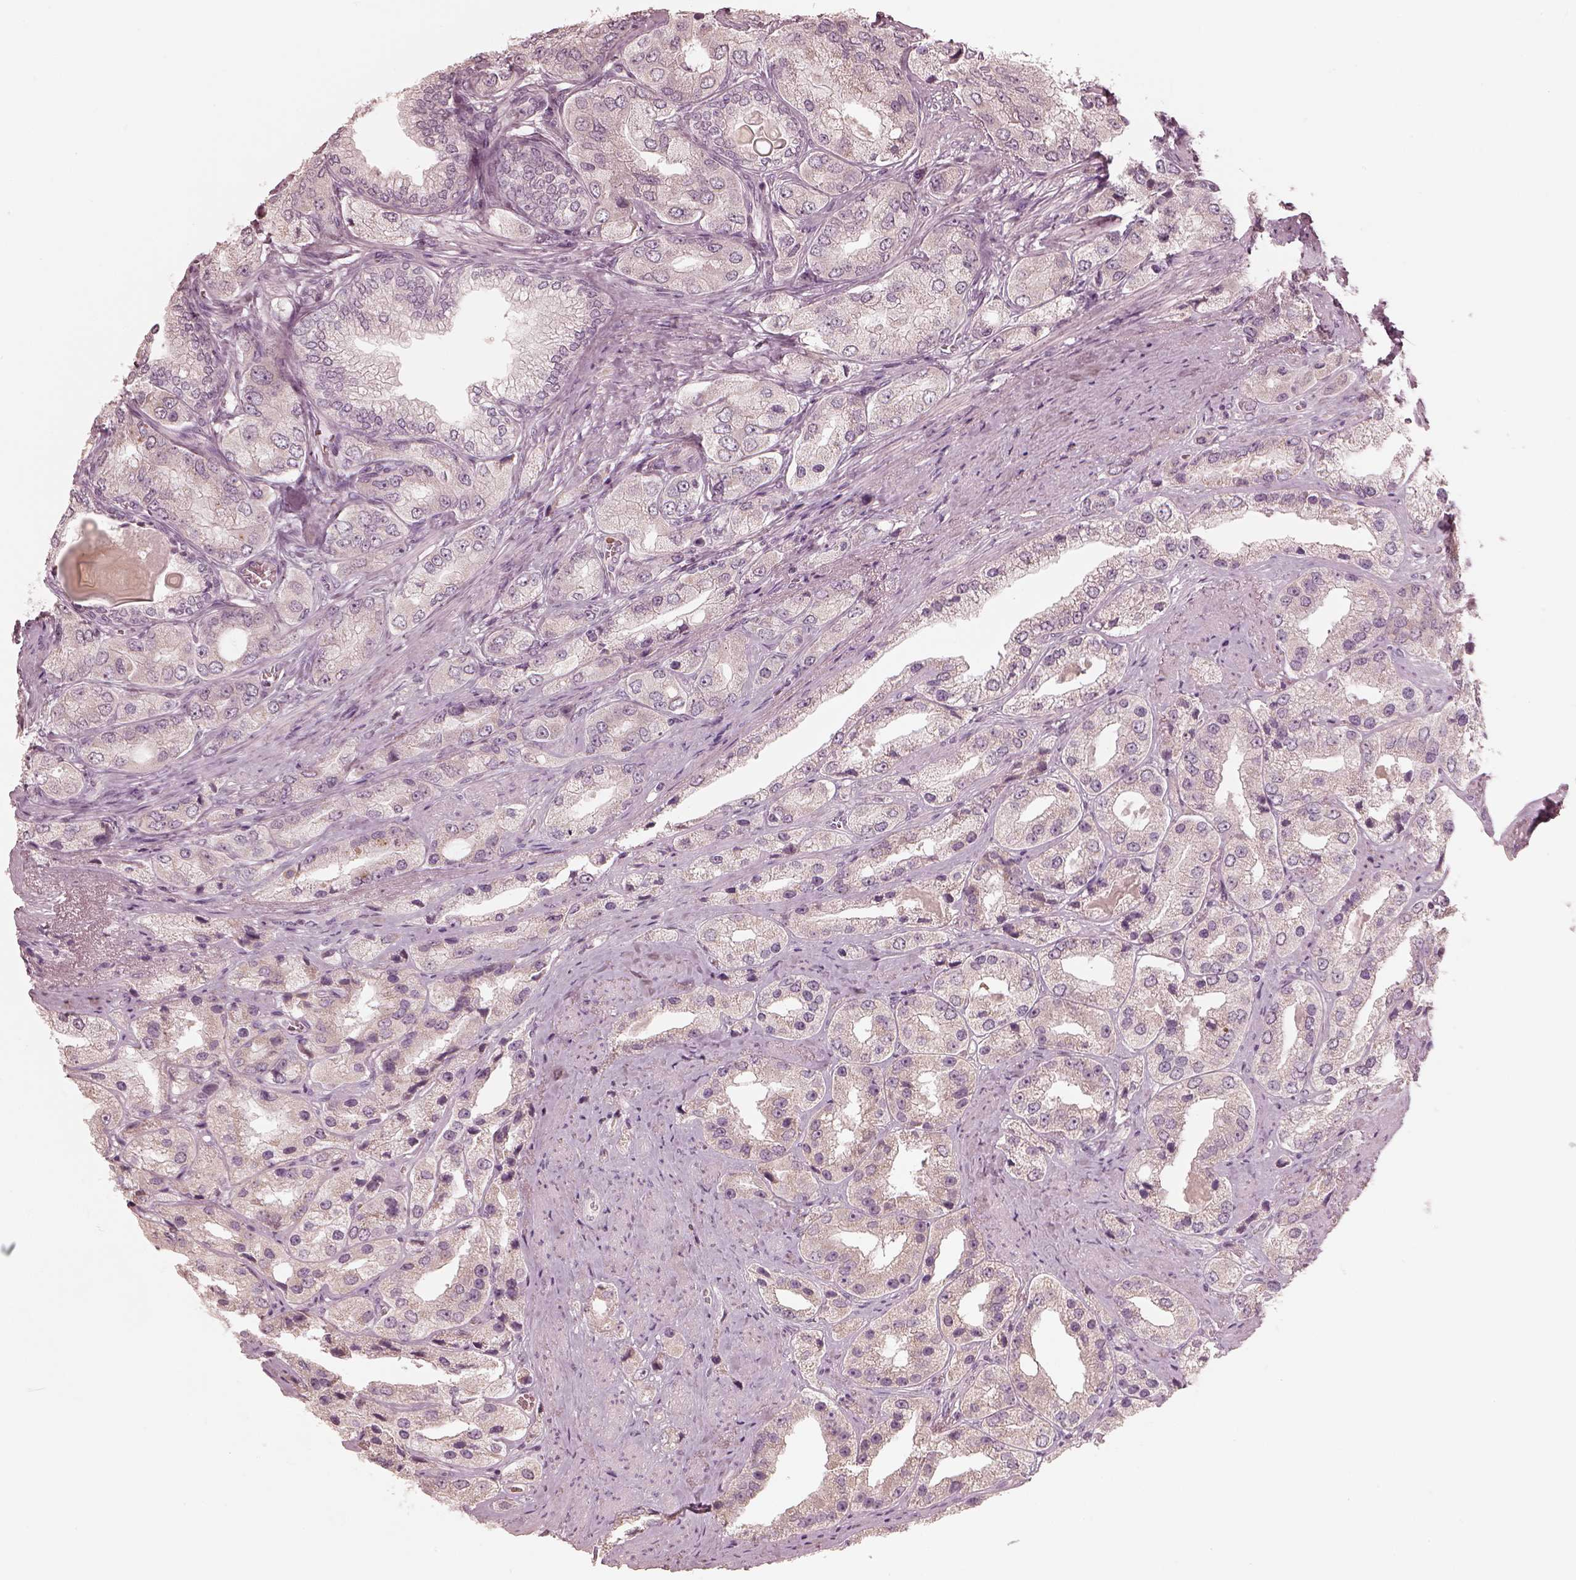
{"staining": {"intensity": "negative", "quantity": "none", "location": "none"}, "tissue": "prostate cancer", "cell_type": "Tumor cells", "image_type": "cancer", "snomed": [{"axis": "morphology", "description": "Adenocarcinoma, Low grade"}, {"axis": "topography", "description": "Prostate"}], "caption": "This is an IHC photomicrograph of human adenocarcinoma (low-grade) (prostate). There is no staining in tumor cells.", "gene": "ANKLE1", "patient": {"sex": "male", "age": 69}}